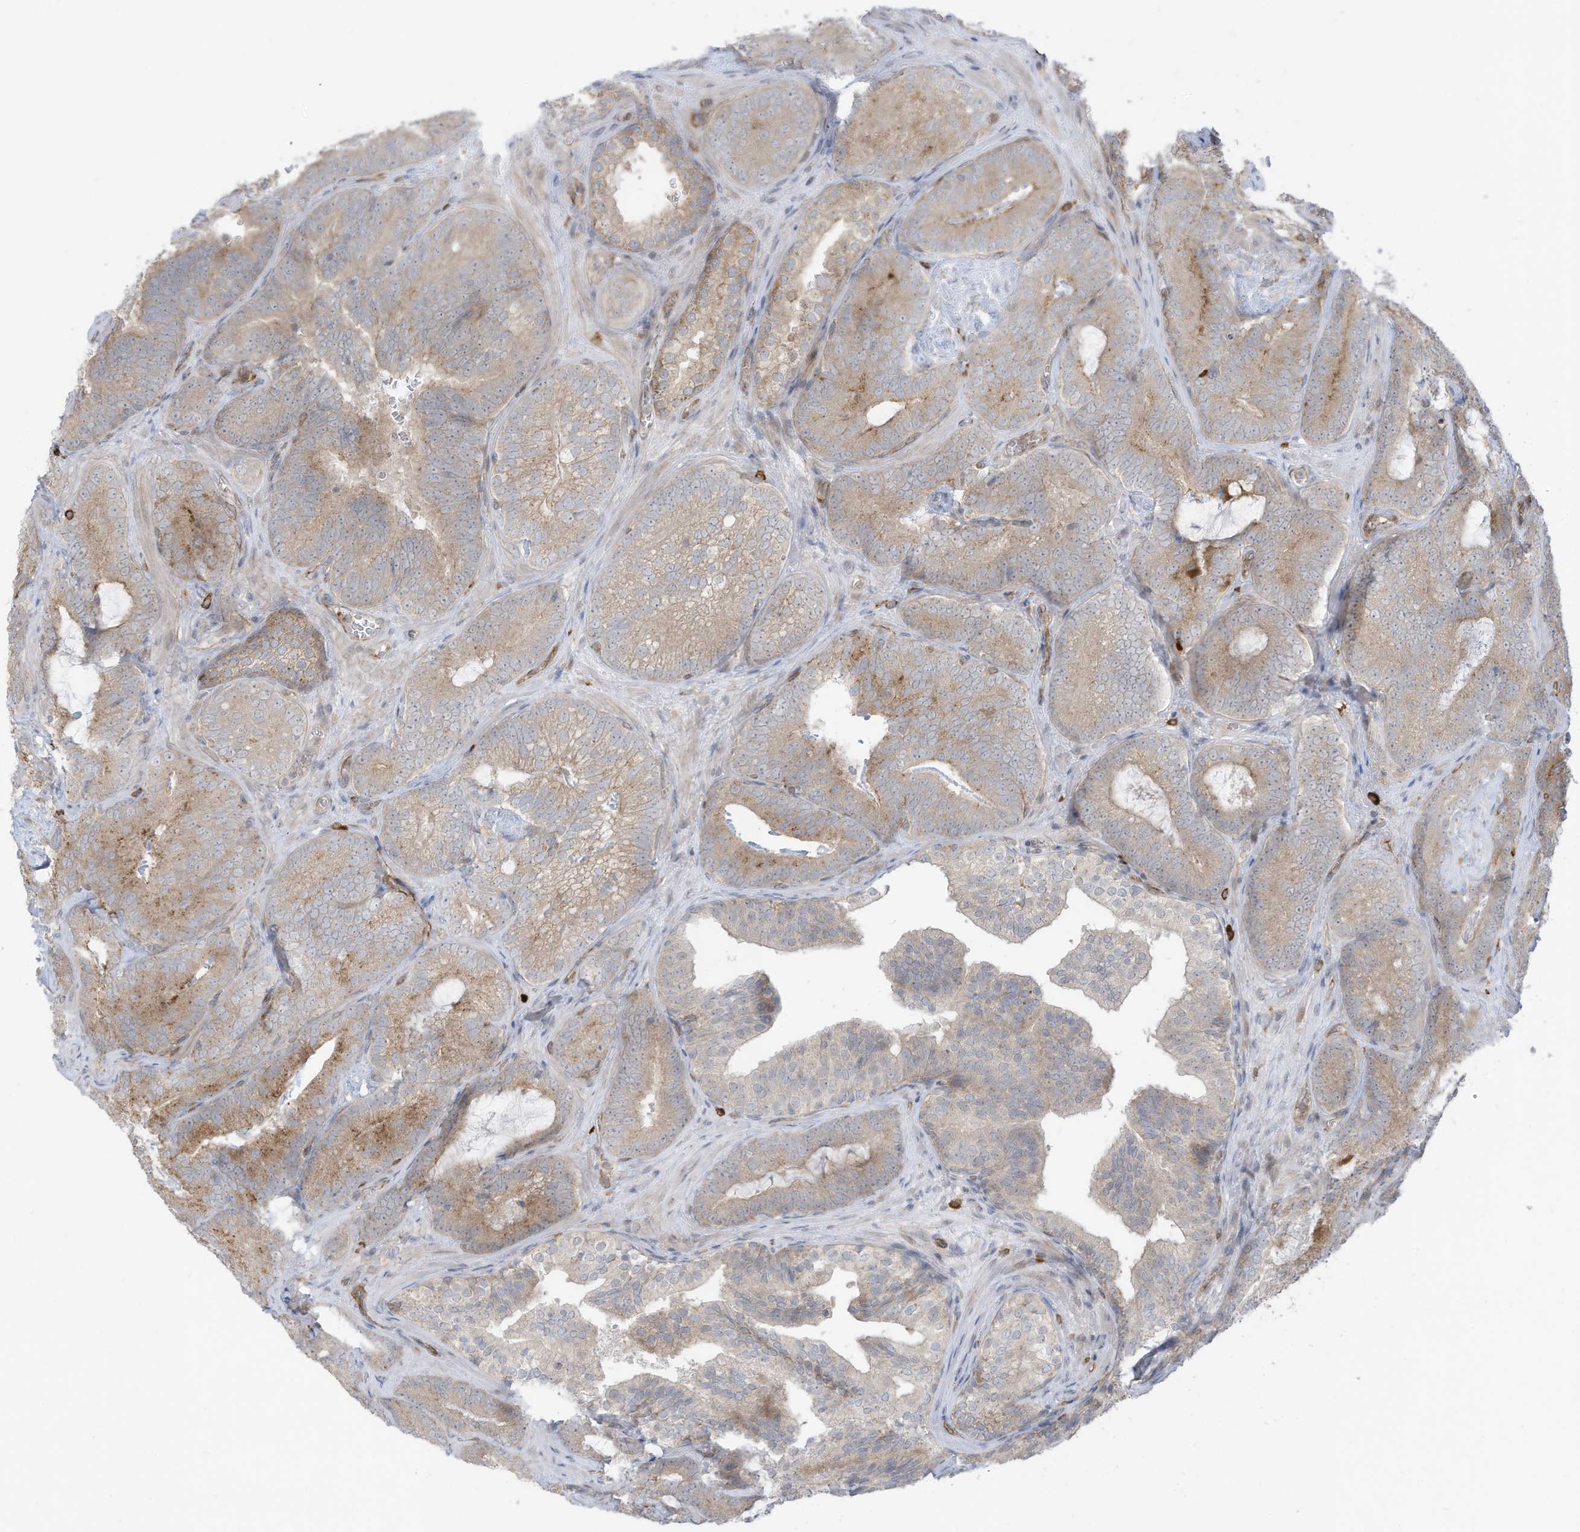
{"staining": {"intensity": "weak", "quantity": ">75%", "location": "cytoplasmic/membranous"}, "tissue": "prostate cancer", "cell_type": "Tumor cells", "image_type": "cancer", "snomed": [{"axis": "morphology", "description": "Adenocarcinoma, High grade"}, {"axis": "topography", "description": "Prostate"}], "caption": "Immunohistochemical staining of prostate high-grade adenocarcinoma exhibits low levels of weak cytoplasmic/membranous positivity in approximately >75% of tumor cells. (IHC, brightfield microscopy, high magnification).", "gene": "DZIP3", "patient": {"sex": "male", "age": 66}}